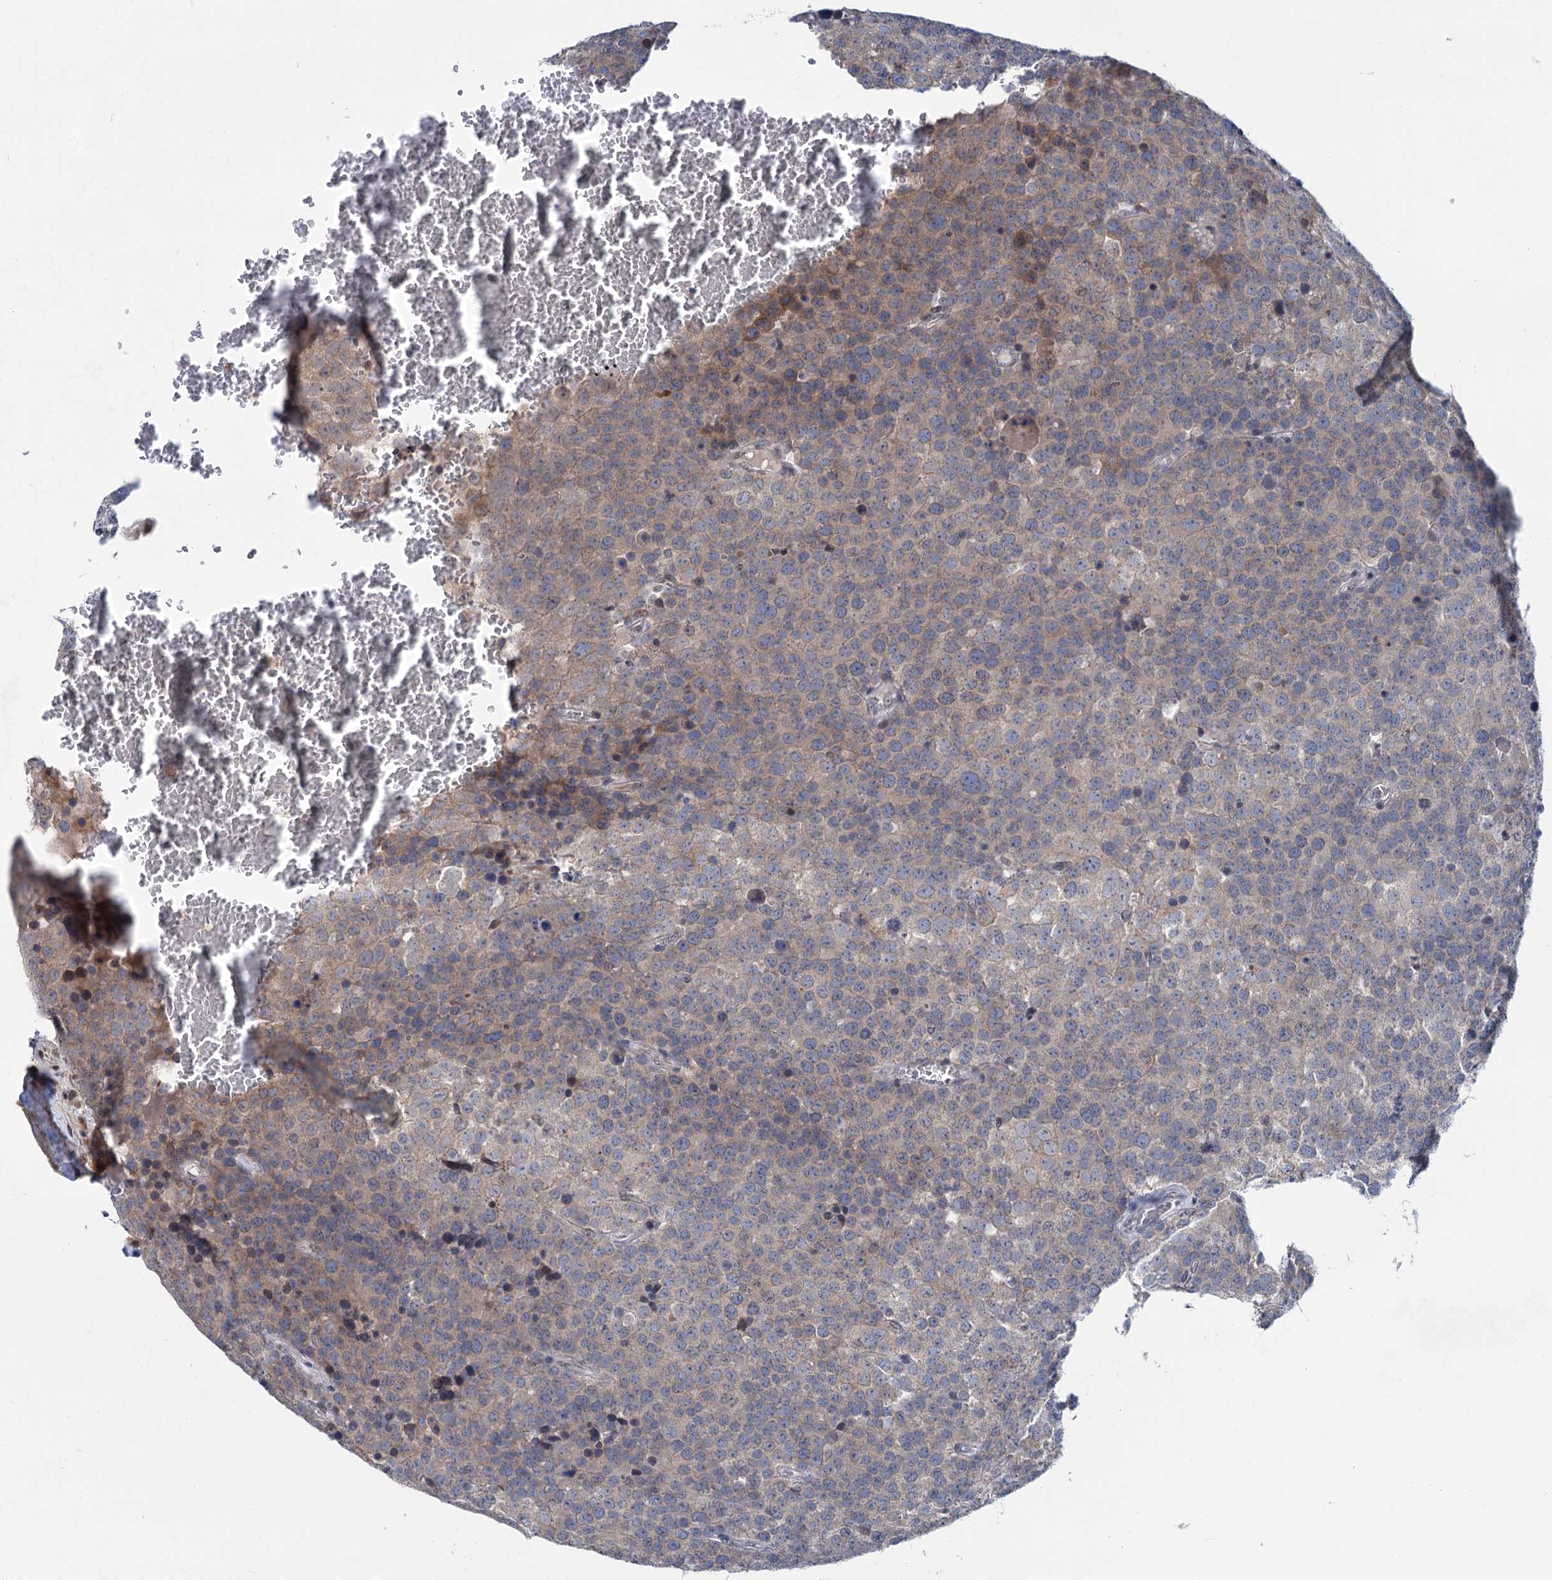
{"staining": {"intensity": "moderate", "quantity": "<25%", "location": "cytoplasmic/membranous"}, "tissue": "testis cancer", "cell_type": "Tumor cells", "image_type": "cancer", "snomed": [{"axis": "morphology", "description": "Seminoma, NOS"}, {"axis": "topography", "description": "Testis"}], "caption": "Protein analysis of seminoma (testis) tissue shows moderate cytoplasmic/membranous positivity in approximately <25% of tumor cells. (DAB IHC with brightfield microscopy, high magnification).", "gene": "TTC17", "patient": {"sex": "male", "age": 71}}